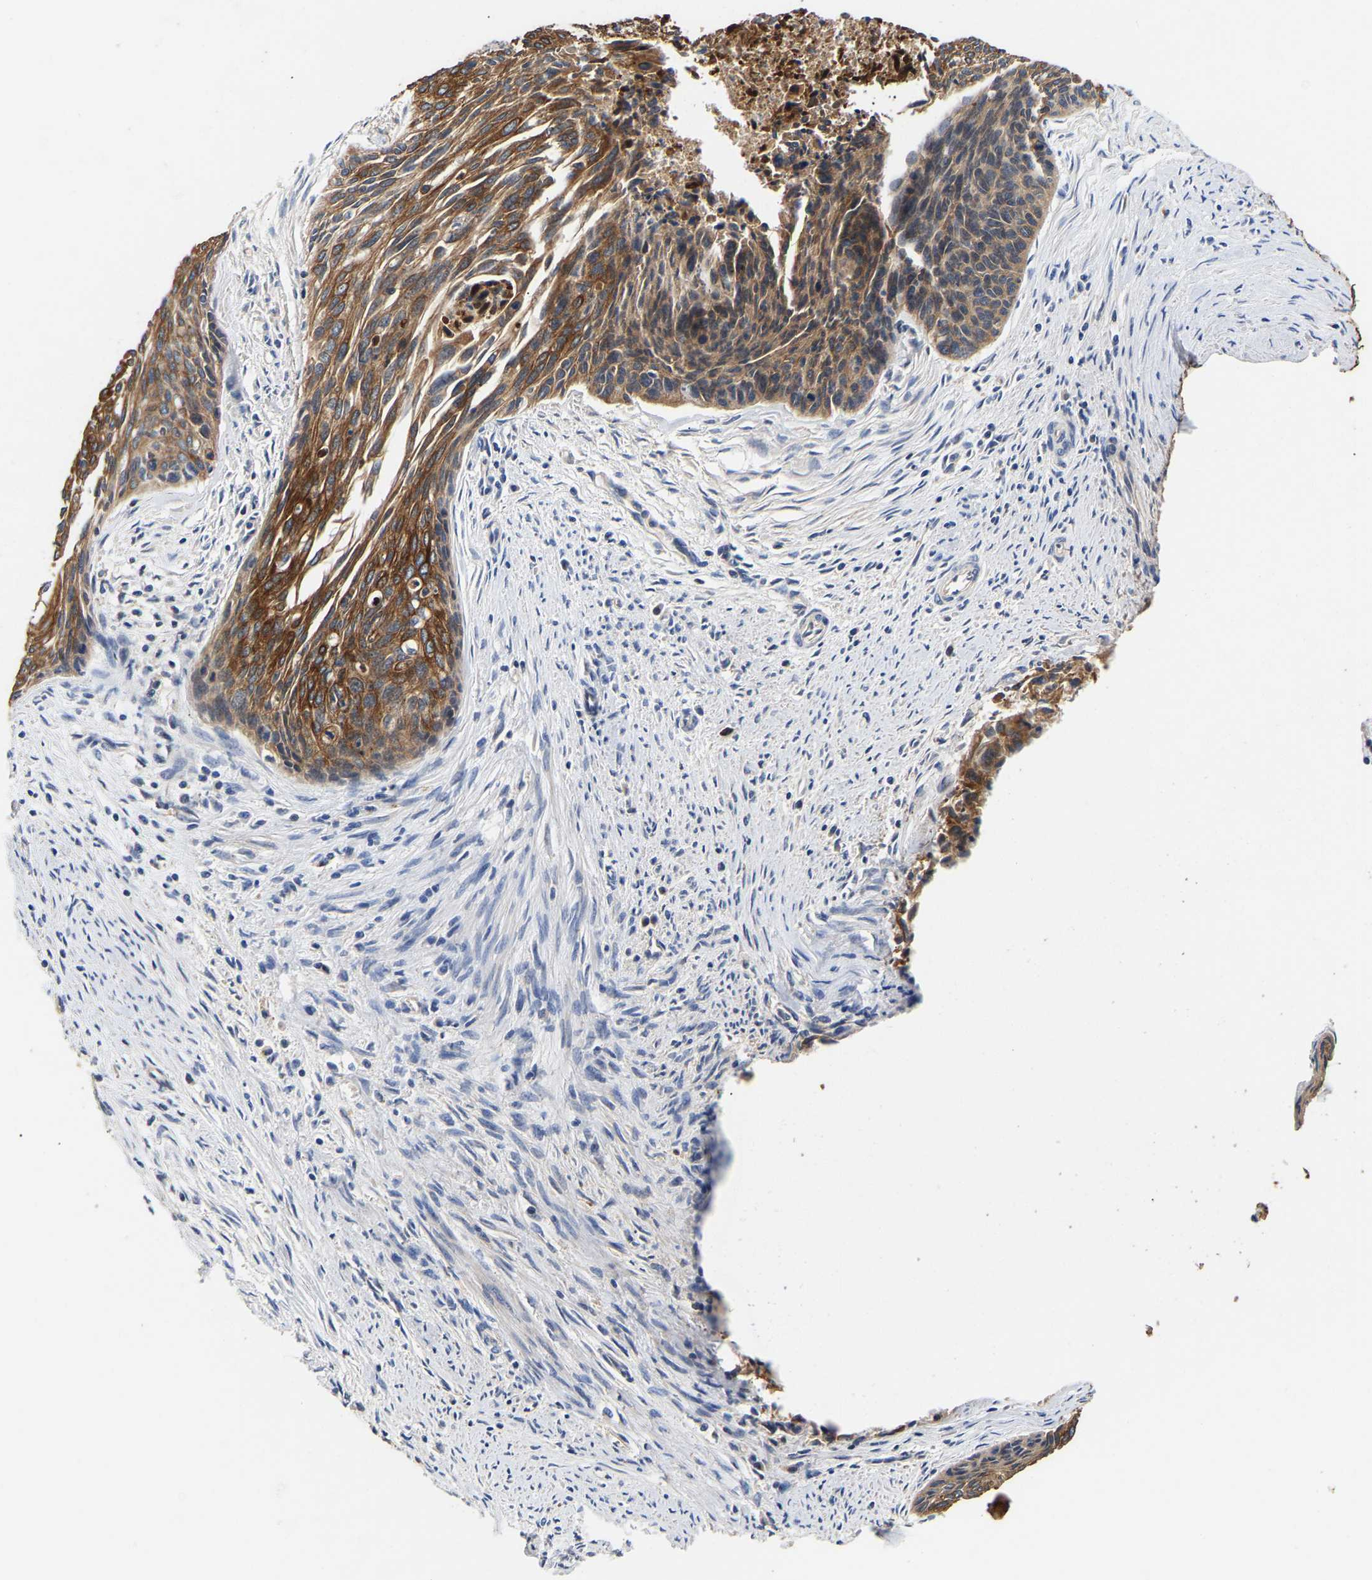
{"staining": {"intensity": "moderate", "quantity": ">75%", "location": "cytoplasmic/membranous"}, "tissue": "cervical cancer", "cell_type": "Tumor cells", "image_type": "cancer", "snomed": [{"axis": "morphology", "description": "Squamous cell carcinoma, NOS"}, {"axis": "topography", "description": "Cervix"}], "caption": "The immunohistochemical stain highlights moderate cytoplasmic/membranous staining in tumor cells of cervical cancer (squamous cell carcinoma) tissue.", "gene": "LRBA", "patient": {"sex": "female", "age": 55}}